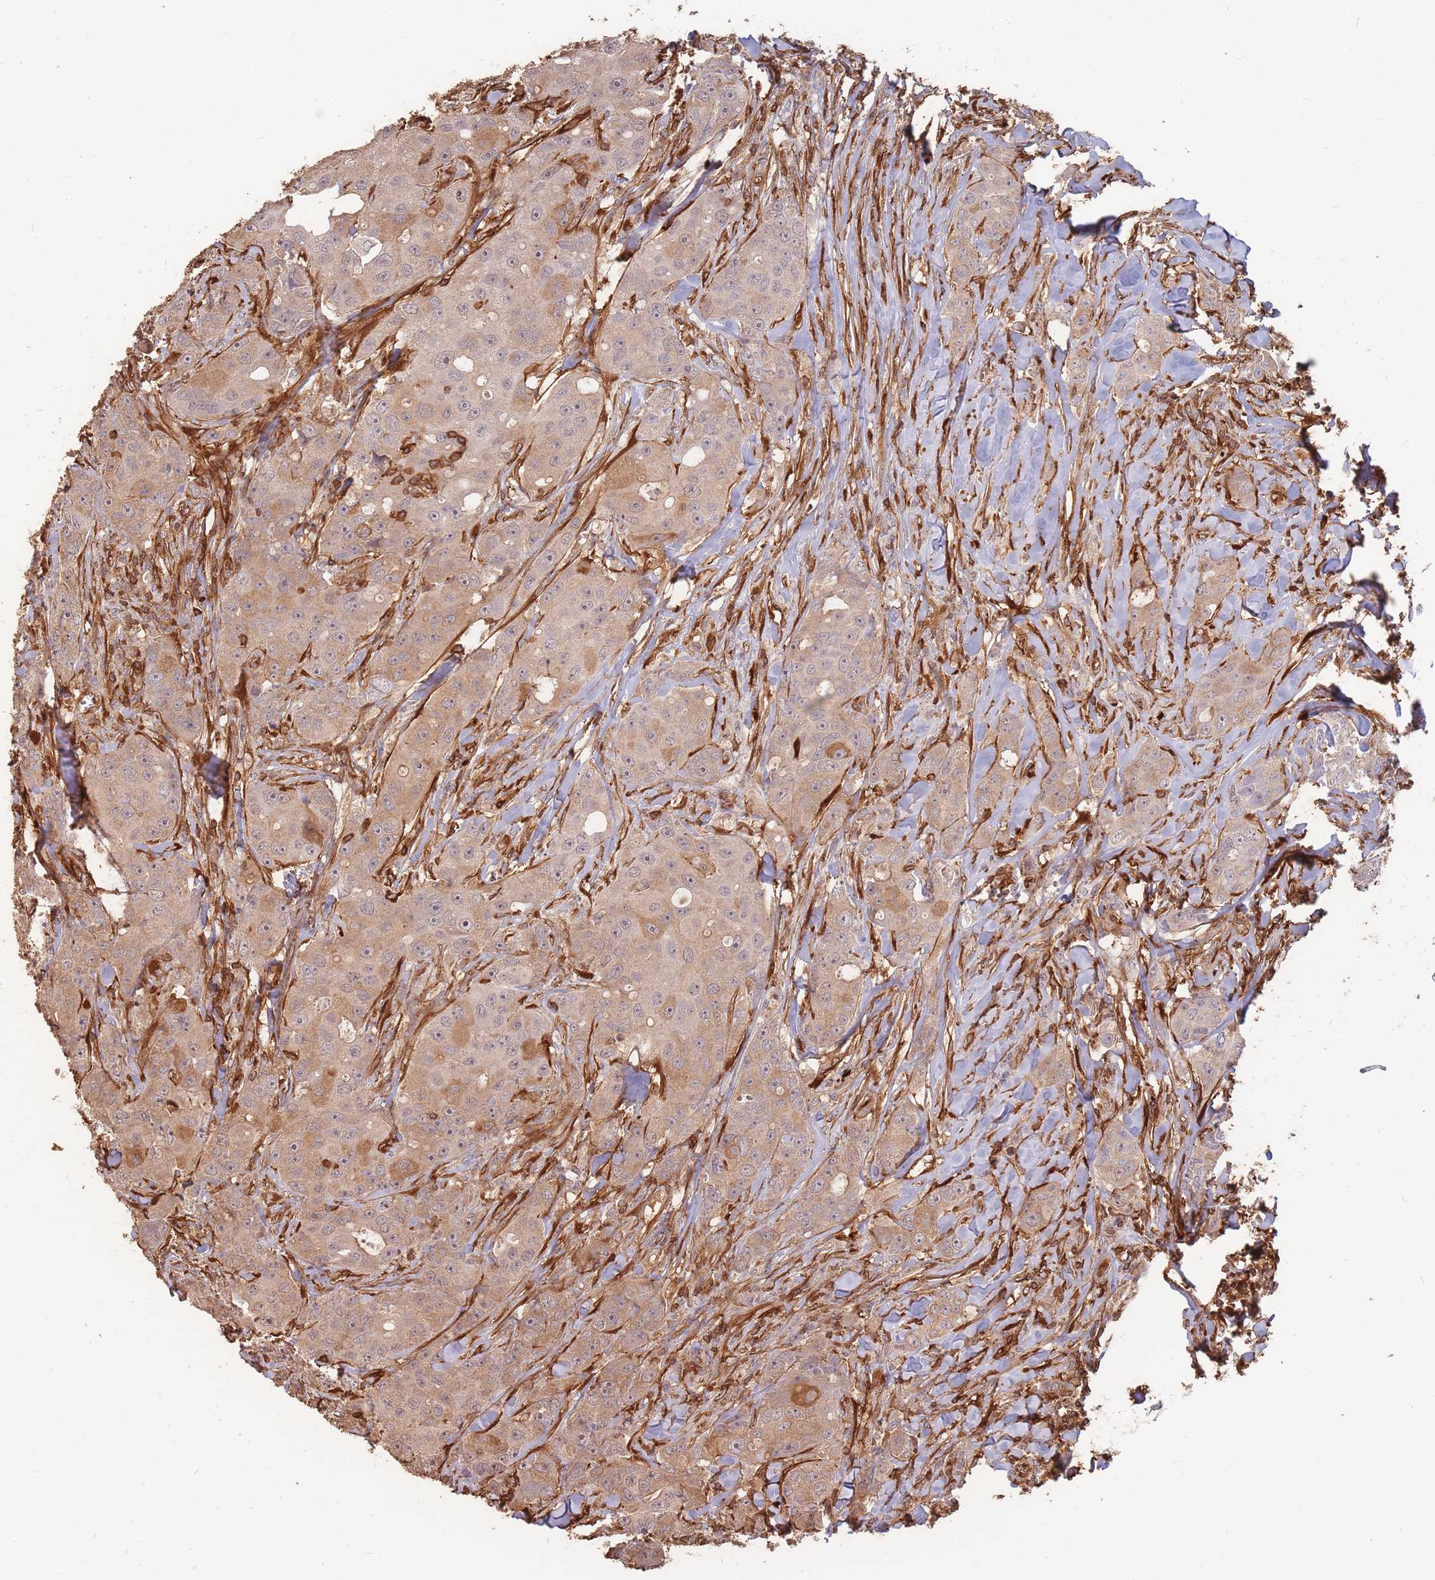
{"staining": {"intensity": "moderate", "quantity": ">75%", "location": "cytoplasmic/membranous"}, "tissue": "breast cancer", "cell_type": "Tumor cells", "image_type": "cancer", "snomed": [{"axis": "morphology", "description": "Duct carcinoma"}, {"axis": "topography", "description": "Breast"}], "caption": "DAB (3,3'-diaminobenzidine) immunohistochemical staining of invasive ductal carcinoma (breast) displays moderate cytoplasmic/membranous protein staining in about >75% of tumor cells.", "gene": "PLS3", "patient": {"sex": "female", "age": 43}}